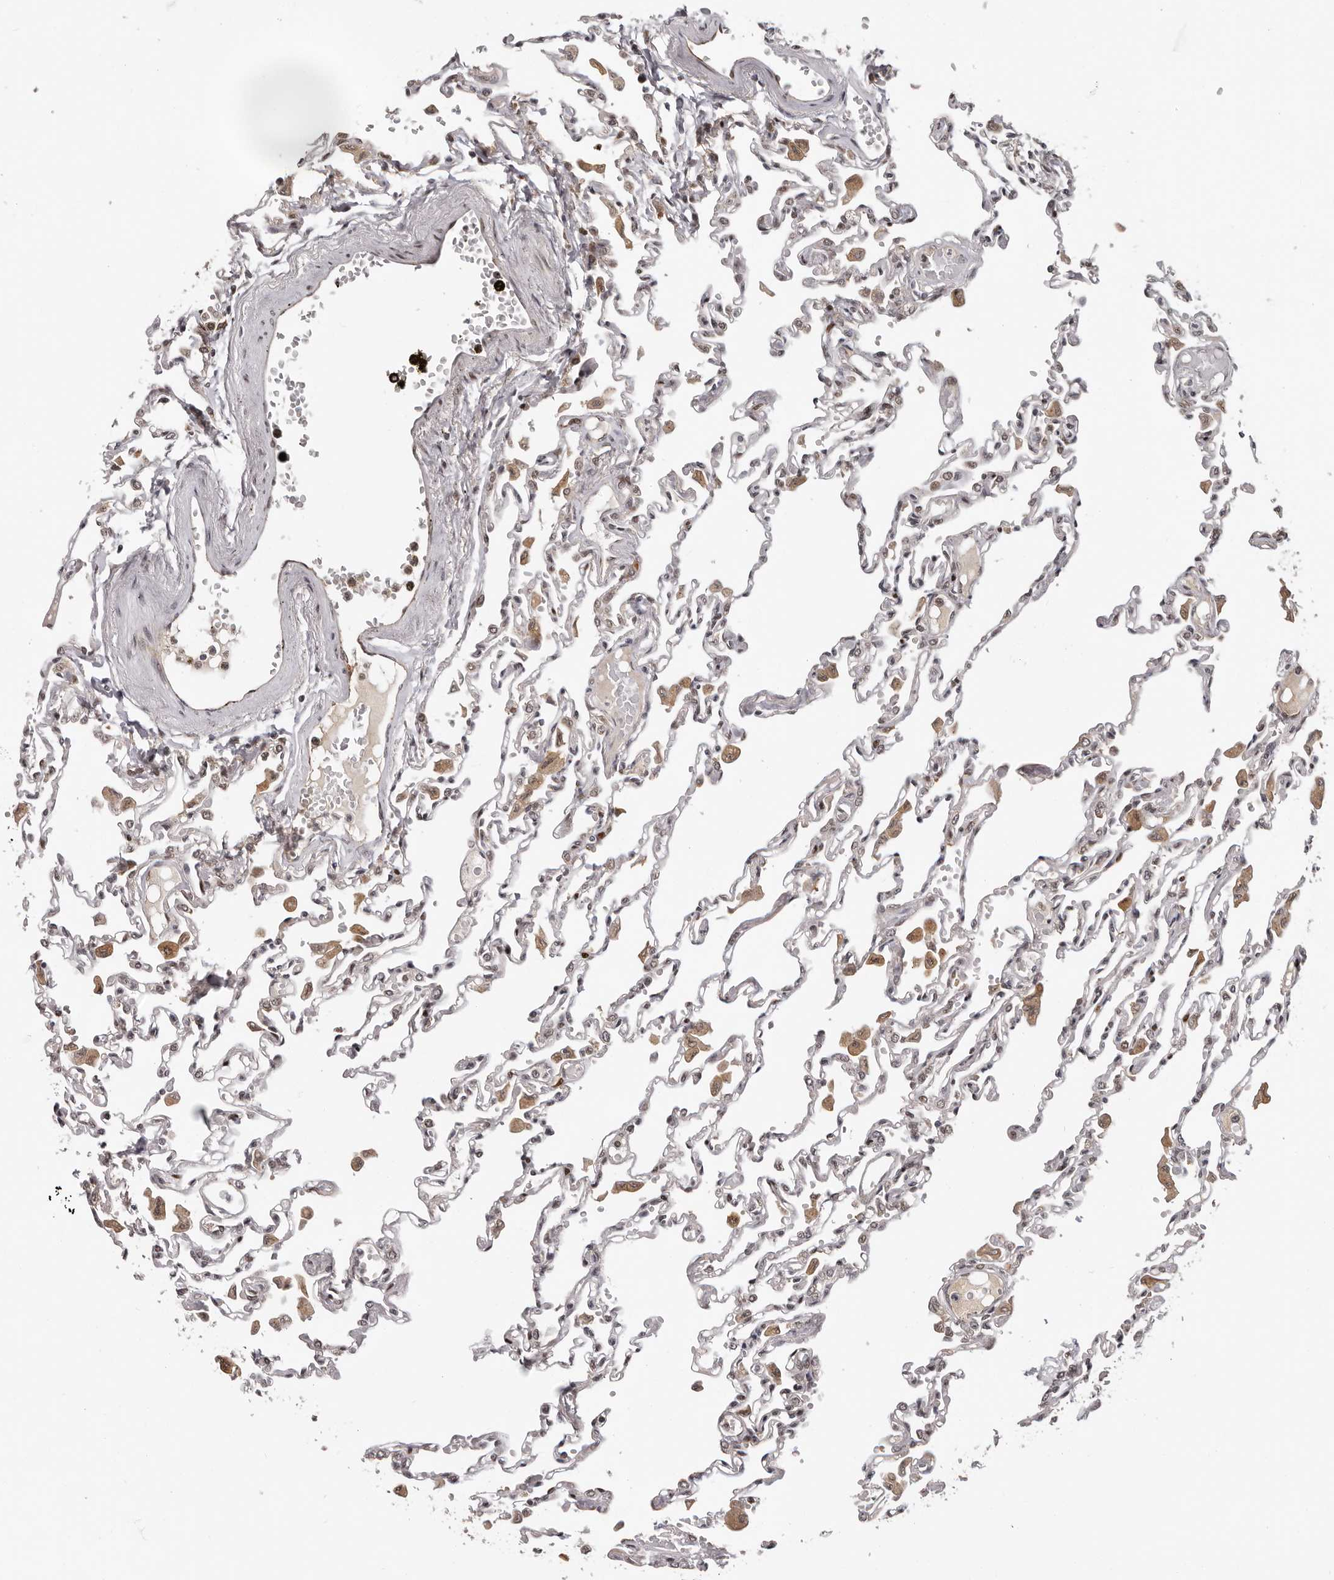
{"staining": {"intensity": "negative", "quantity": "none", "location": "none"}, "tissue": "lung", "cell_type": "Alveolar cells", "image_type": "normal", "snomed": [{"axis": "morphology", "description": "Normal tissue, NOS"}, {"axis": "topography", "description": "Bronchus"}, {"axis": "topography", "description": "Lung"}], "caption": "Alveolar cells are negative for brown protein staining in unremarkable lung. (Immunohistochemistry, brightfield microscopy, high magnification).", "gene": "TBX5", "patient": {"sex": "female", "age": 49}}